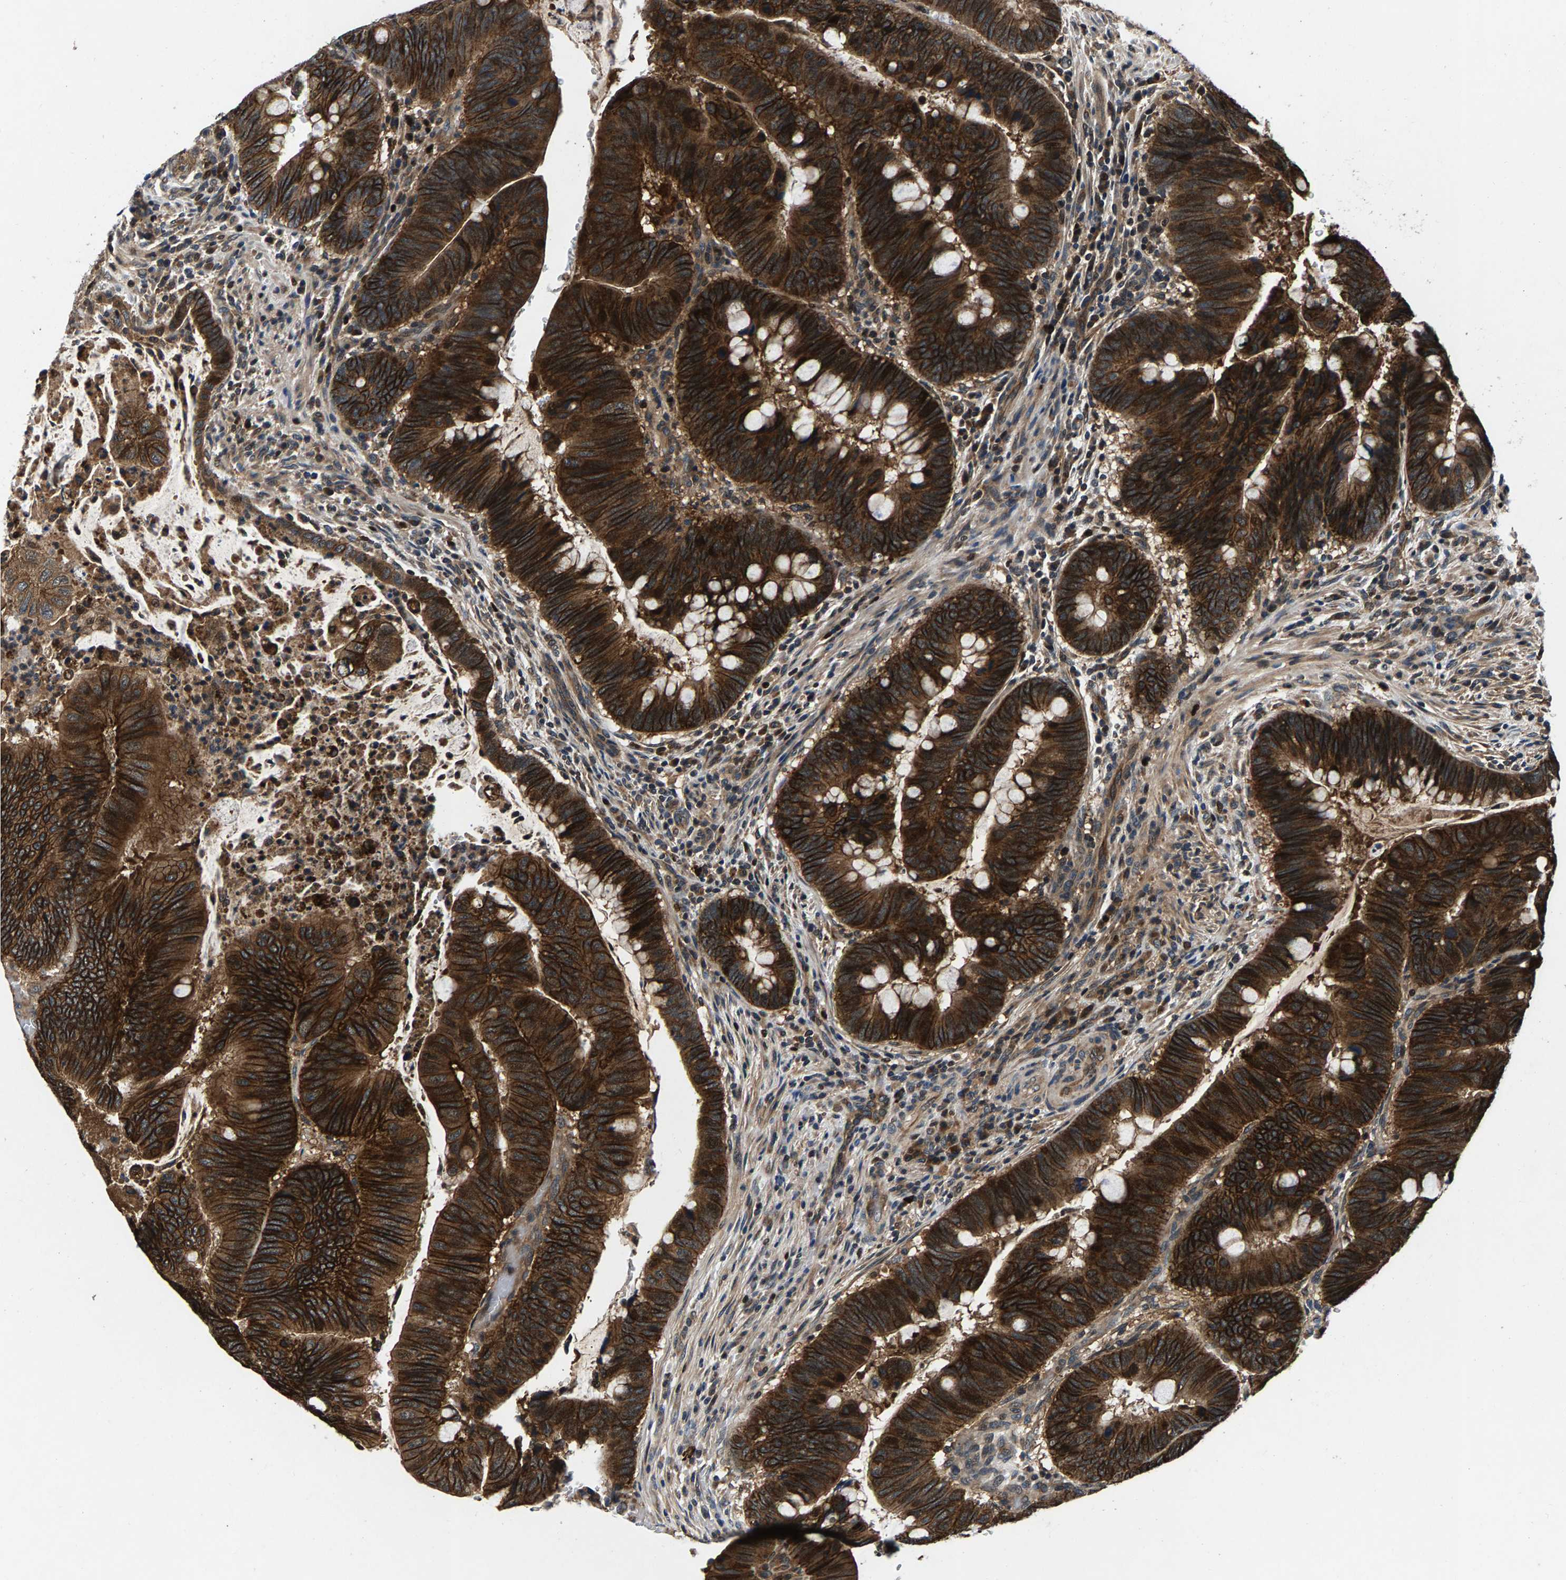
{"staining": {"intensity": "strong", "quantity": ">75%", "location": "cytoplasmic/membranous"}, "tissue": "colorectal cancer", "cell_type": "Tumor cells", "image_type": "cancer", "snomed": [{"axis": "morphology", "description": "Normal tissue, NOS"}, {"axis": "morphology", "description": "Adenocarcinoma, NOS"}, {"axis": "topography", "description": "Rectum"}, {"axis": "topography", "description": "Peripheral nerve tissue"}], "caption": "Colorectal cancer (adenocarcinoma) stained with a protein marker reveals strong staining in tumor cells.", "gene": "FAM78A", "patient": {"sex": "male", "age": 92}}